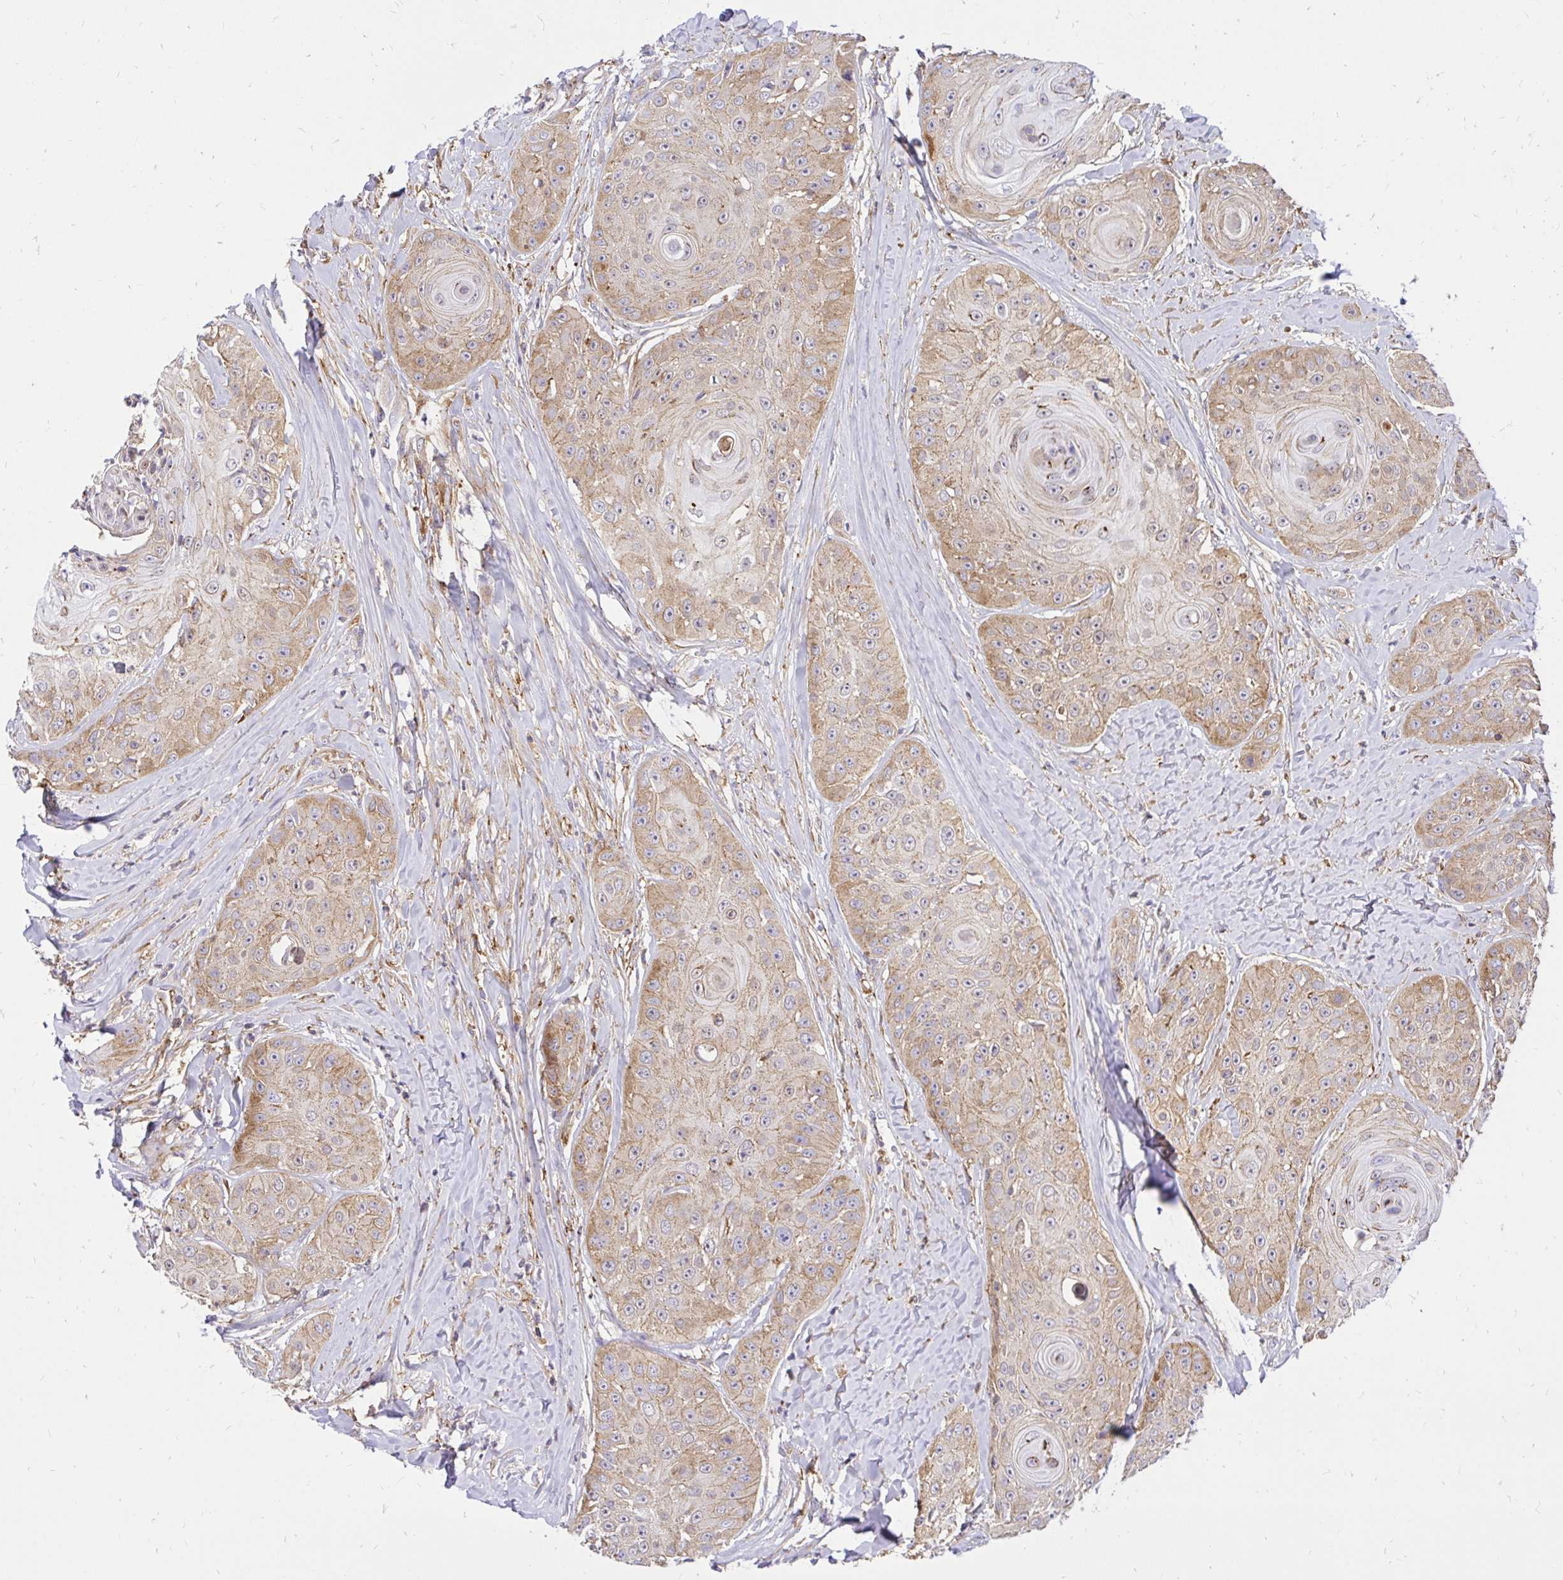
{"staining": {"intensity": "moderate", "quantity": ">75%", "location": "cytoplasmic/membranous"}, "tissue": "head and neck cancer", "cell_type": "Tumor cells", "image_type": "cancer", "snomed": [{"axis": "morphology", "description": "Squamous cell carcinoma, NOS"}, {"axis": "topography", "description": "Head-Neck"}], "caption": "This is an image of immunohistochemistry (IHC) staining of head and neck cancer, which shows moderate positivity in the cytoplasmic/membranous of tumor cells.", "gene": "ABCB10", "patient": {"sex": "male", "age": 83}}